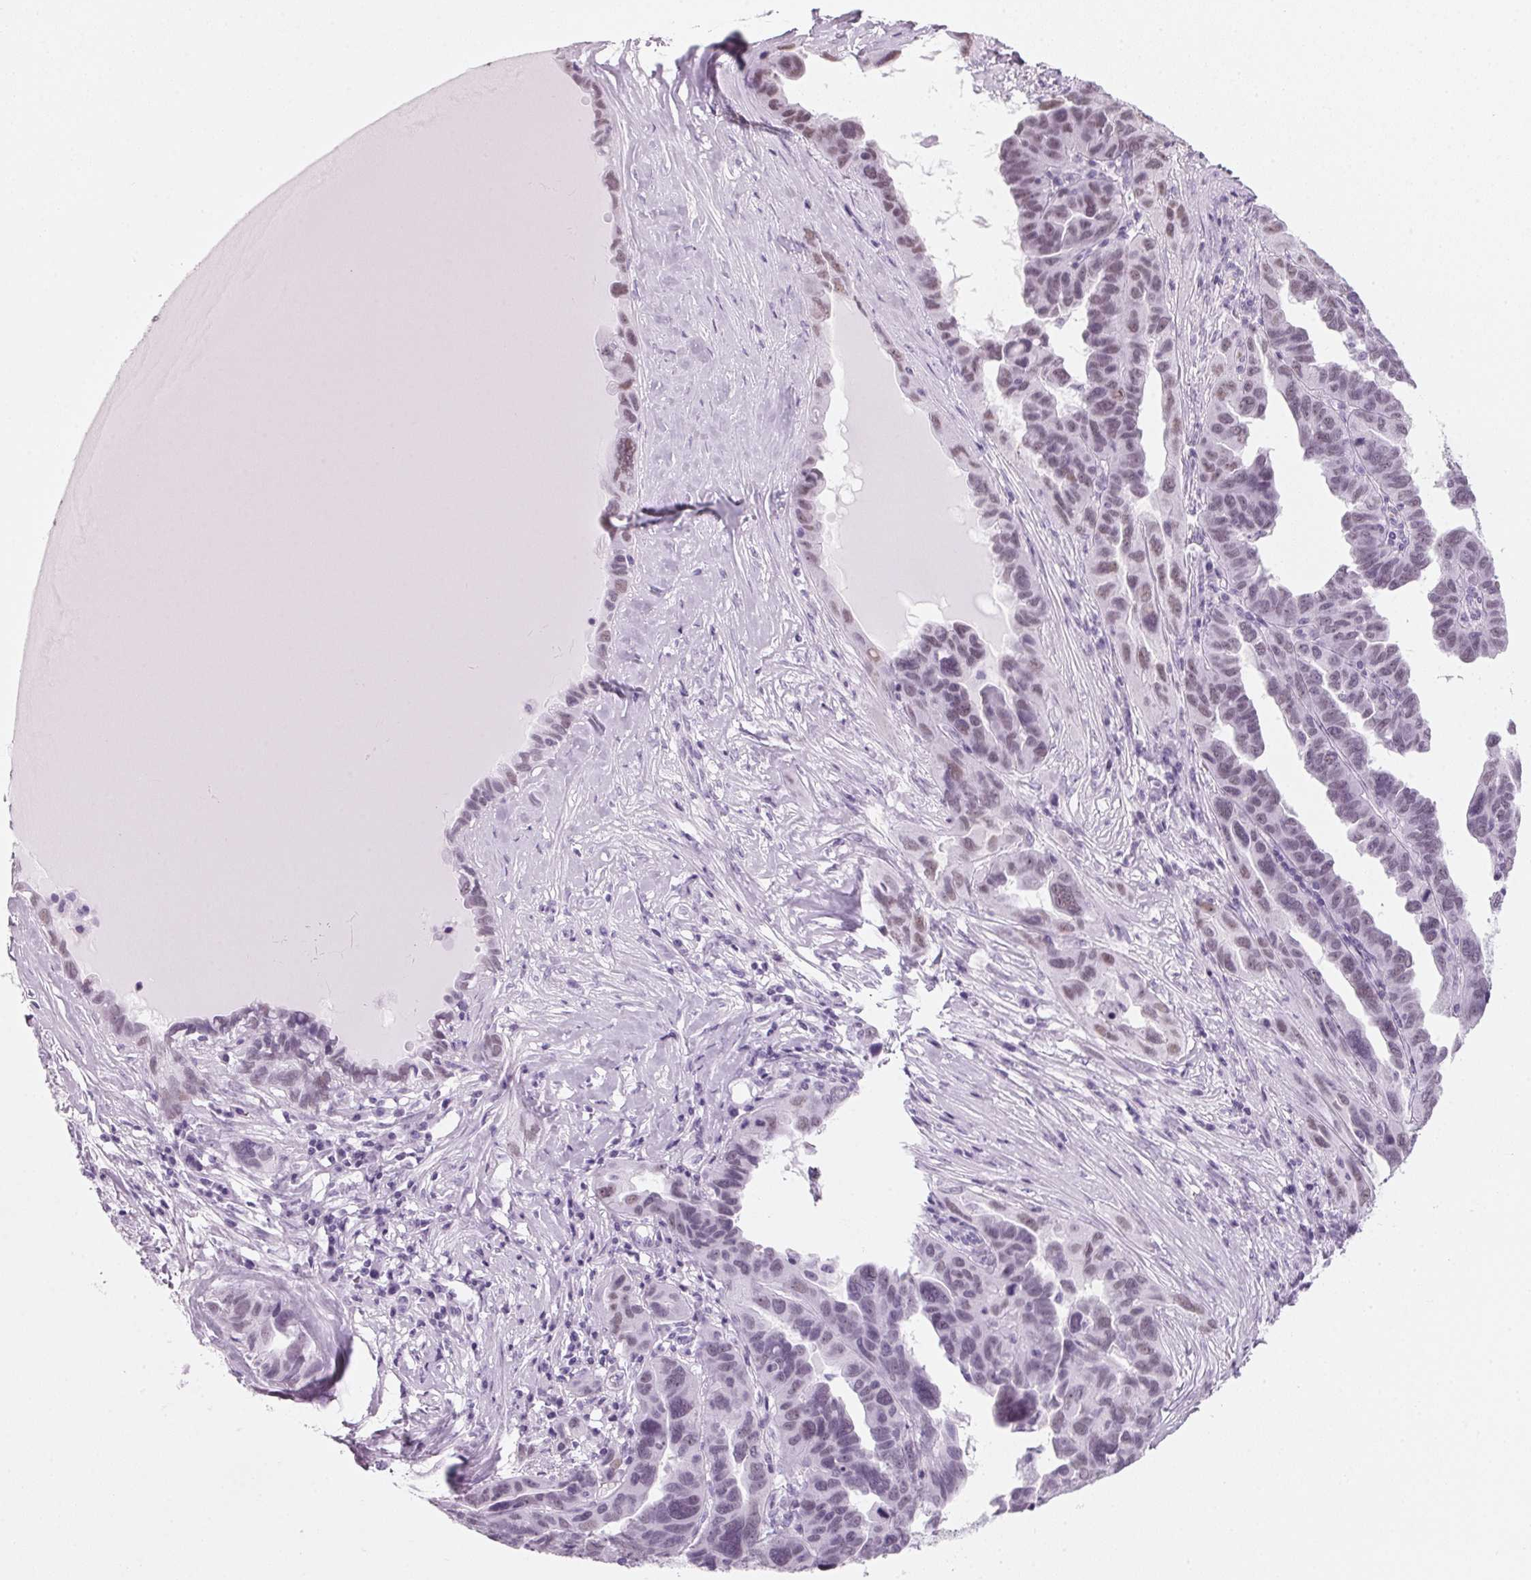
{"staining": {"intensity": "weak", "quantity": "<25%", "location": "nuclear"}, "tissue": "ovarian cancer", "cell_type": "Tumor cells", "image_type": "cancer", "snomed": [{"axis": "morphology", "description": "Cystadenocarcinoma, serous, NOS"}, {"axis": "topography", "description": "Ovary"}], "caption": "Tumor cells are negative for protein expression in human ovarian cancer (serous cystadenocarcinoma).", "gene": "DNTTIP2", "patient": {"sex": "female", "age": 64}}